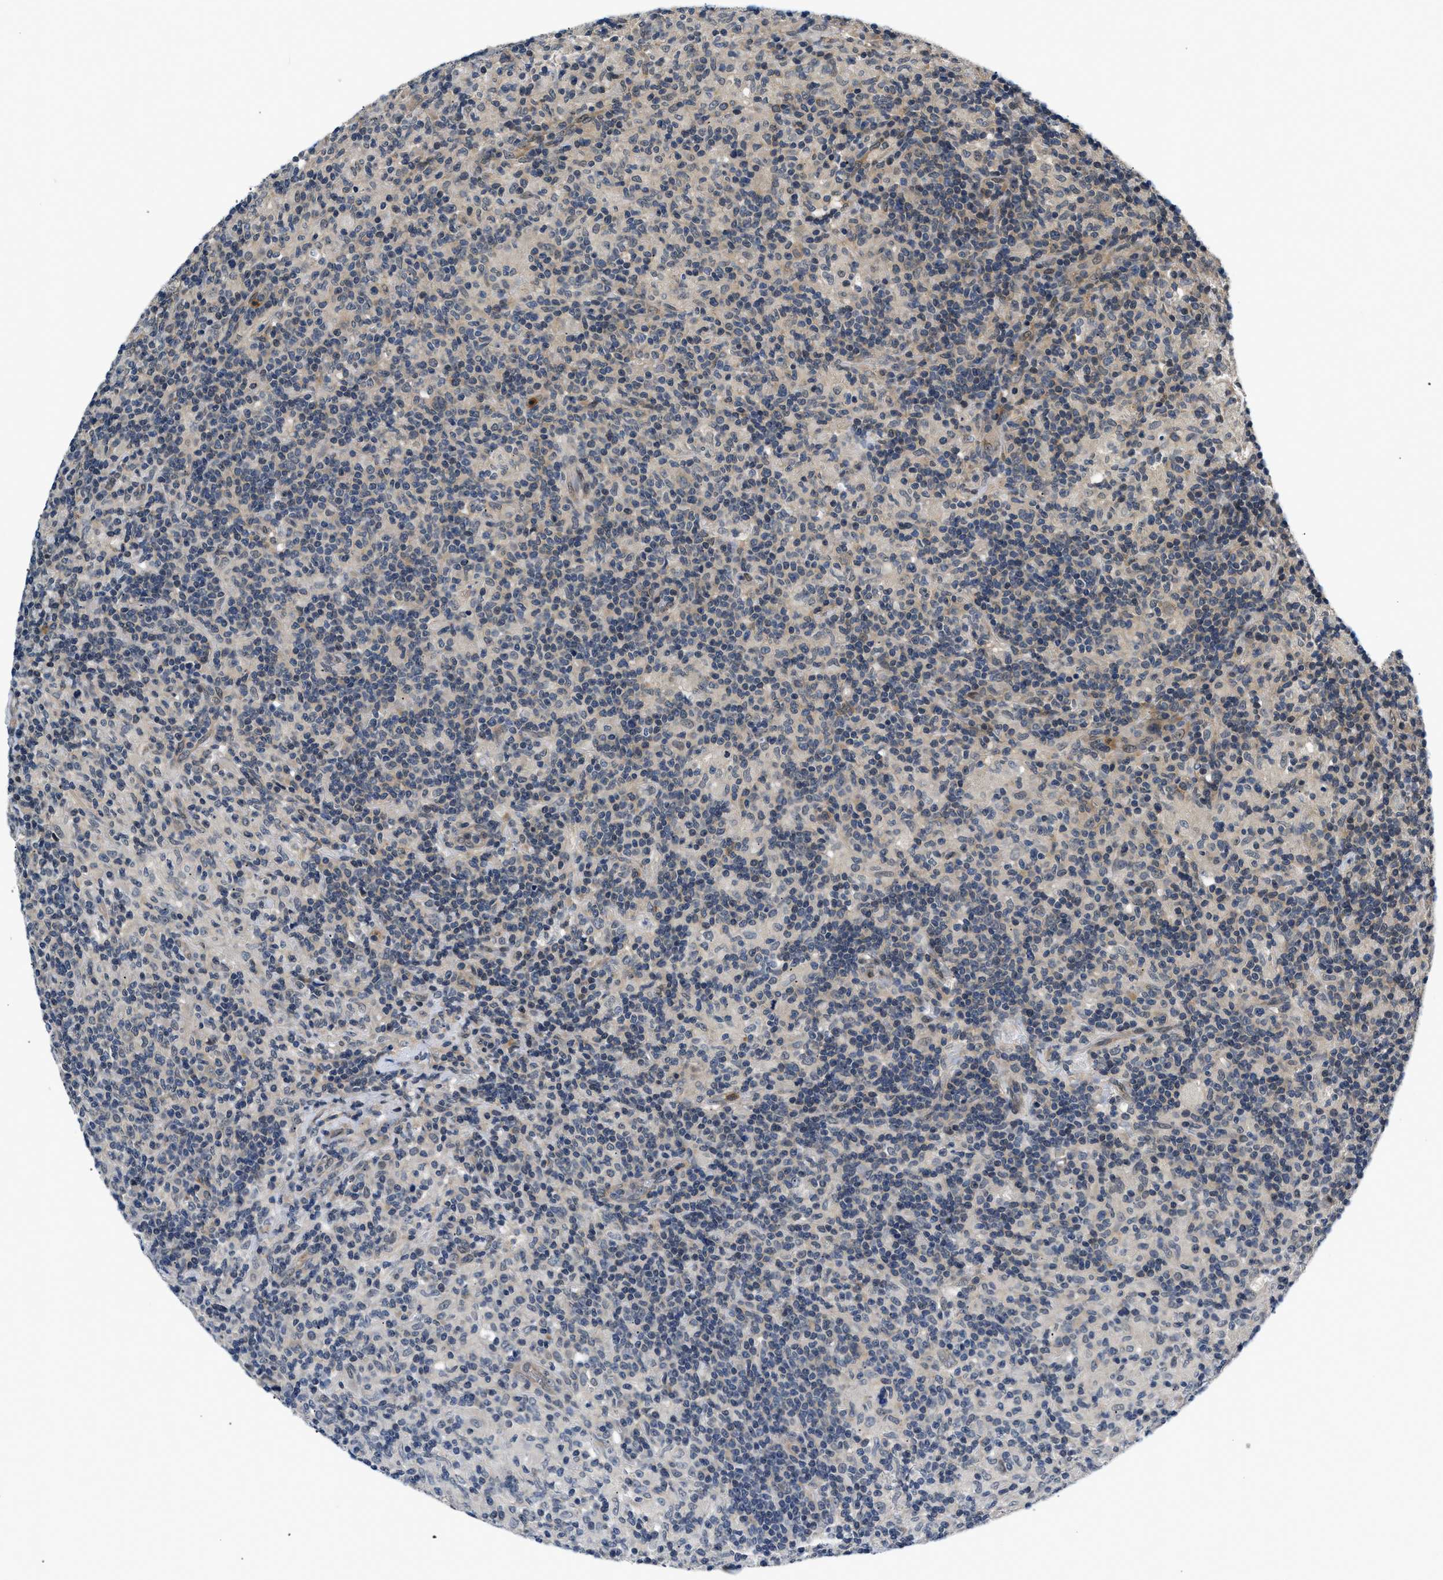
{"staining": {"intensity": "weak", "quantity": "25%-75%", "location": "cytoplasmic/membranous"}, "tissue": "lymphoma", "cell_type": "Tumor cells", "image_type": "cancer", "snomed": [{"axis": "morphology", "description": "Hodgkin's disease, NOS"}, {"axis": "topography", "description": "Lymph node"}], "caption": "Hodgkin's disease stained with immunohistochemistry (IHC) displays weak cytoplasmic/membranous positivity in approximately 25%-75% of tumor cells.", "gene": "SMAD4", "patient": {"sex": "male", "age": 70}}